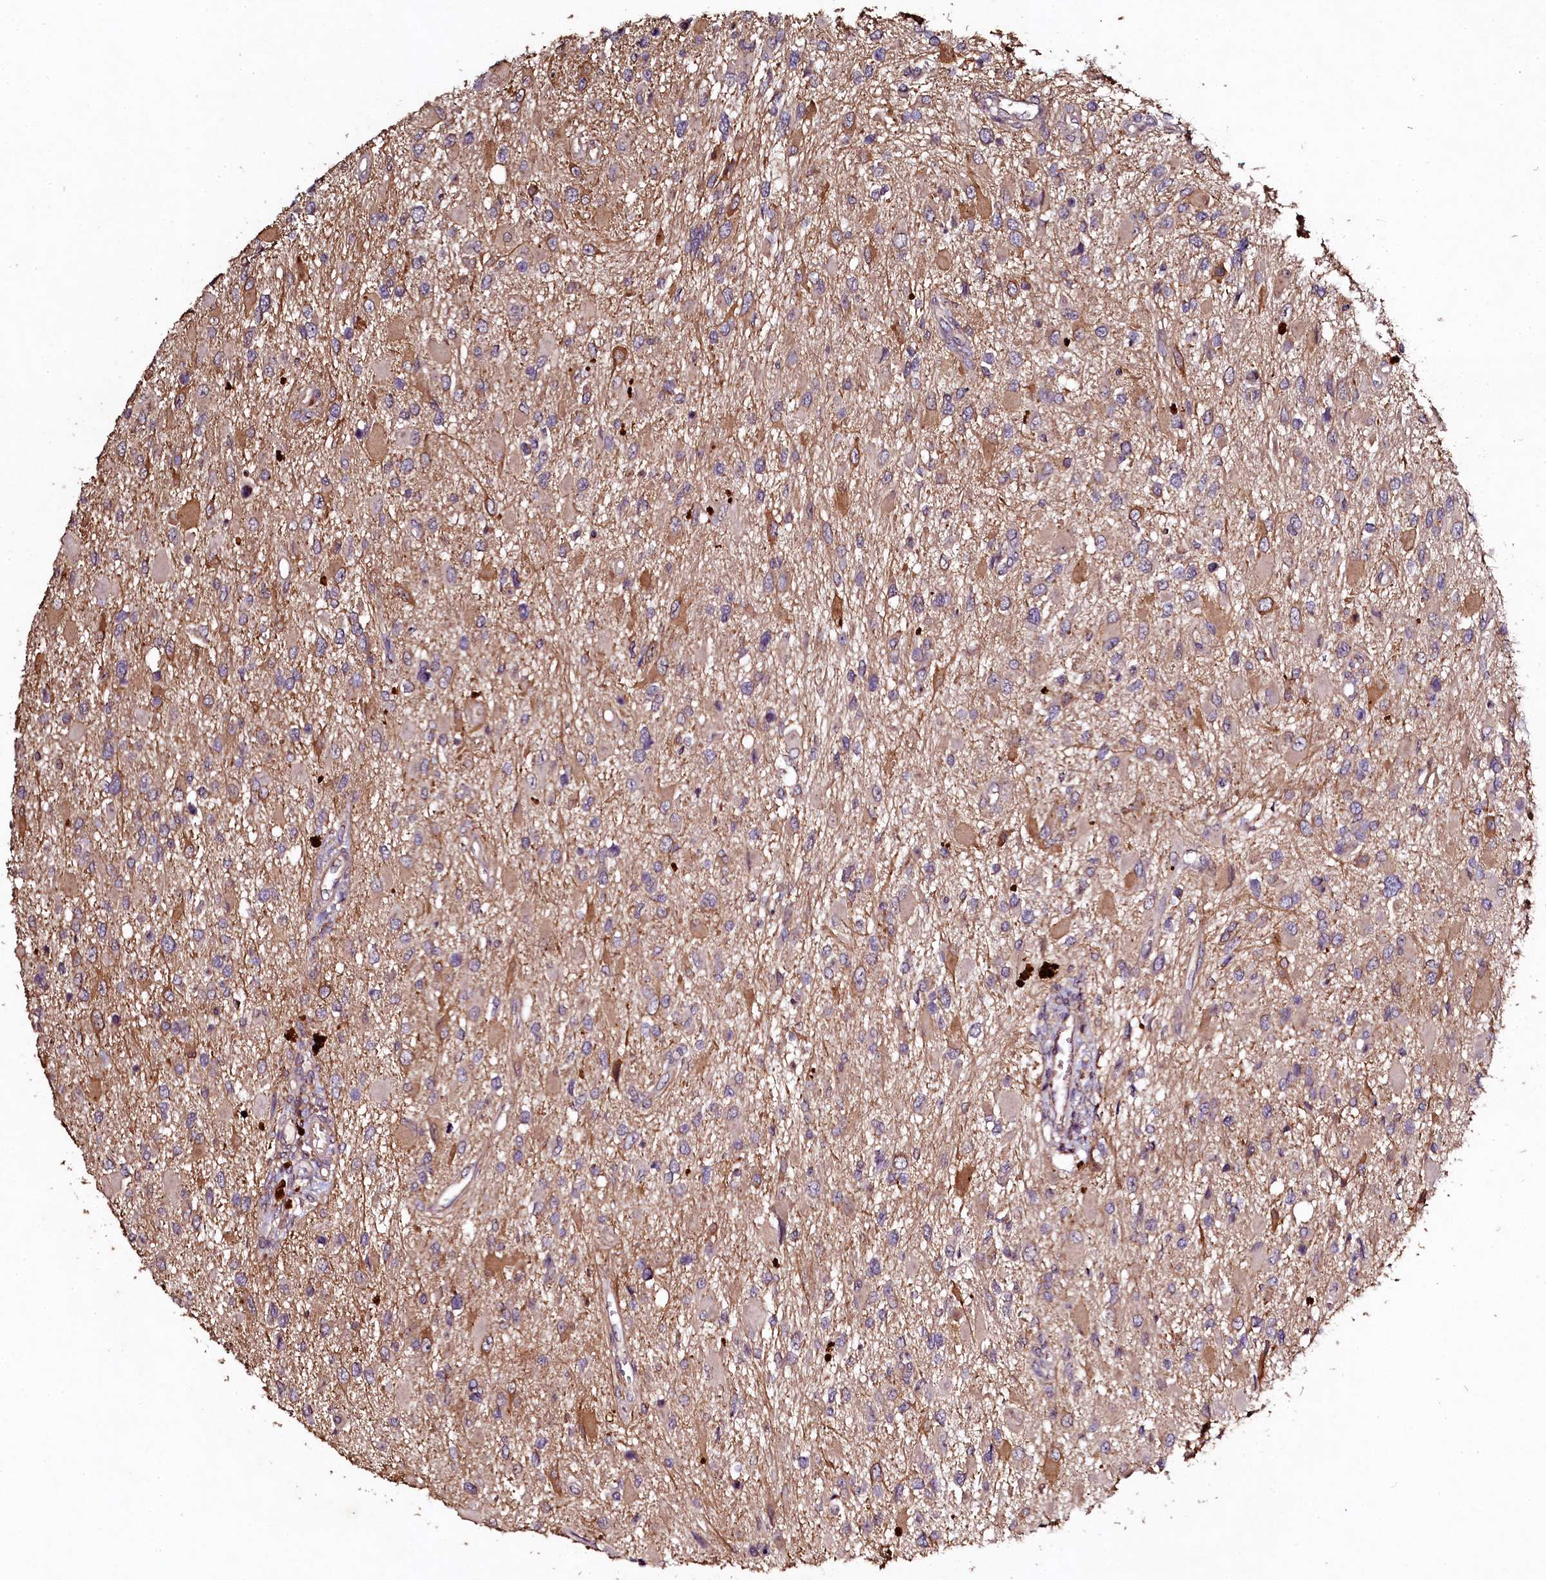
{"staining": {"intensity": "weak", "quantity": "25%-75%", "location": "cytoplasmic/membranous"}, "tissue": "glioma", "cell_type": "Tumor cells", "image_type": "cancer", "snomed": [{"axis": "morphology", "description": "Glioma, malignant, High grade"}, {"axis": "topography", "description": "Brain"}], "caption": "High-grade glioma (malignant) was stained to show a protein in brown. There is low levels of weak cytoplasmic/membranous staining in about 25%-75% of tumor cells.", "gene": "SEC24C", "patient": {"sex": "male", "age": 53}}